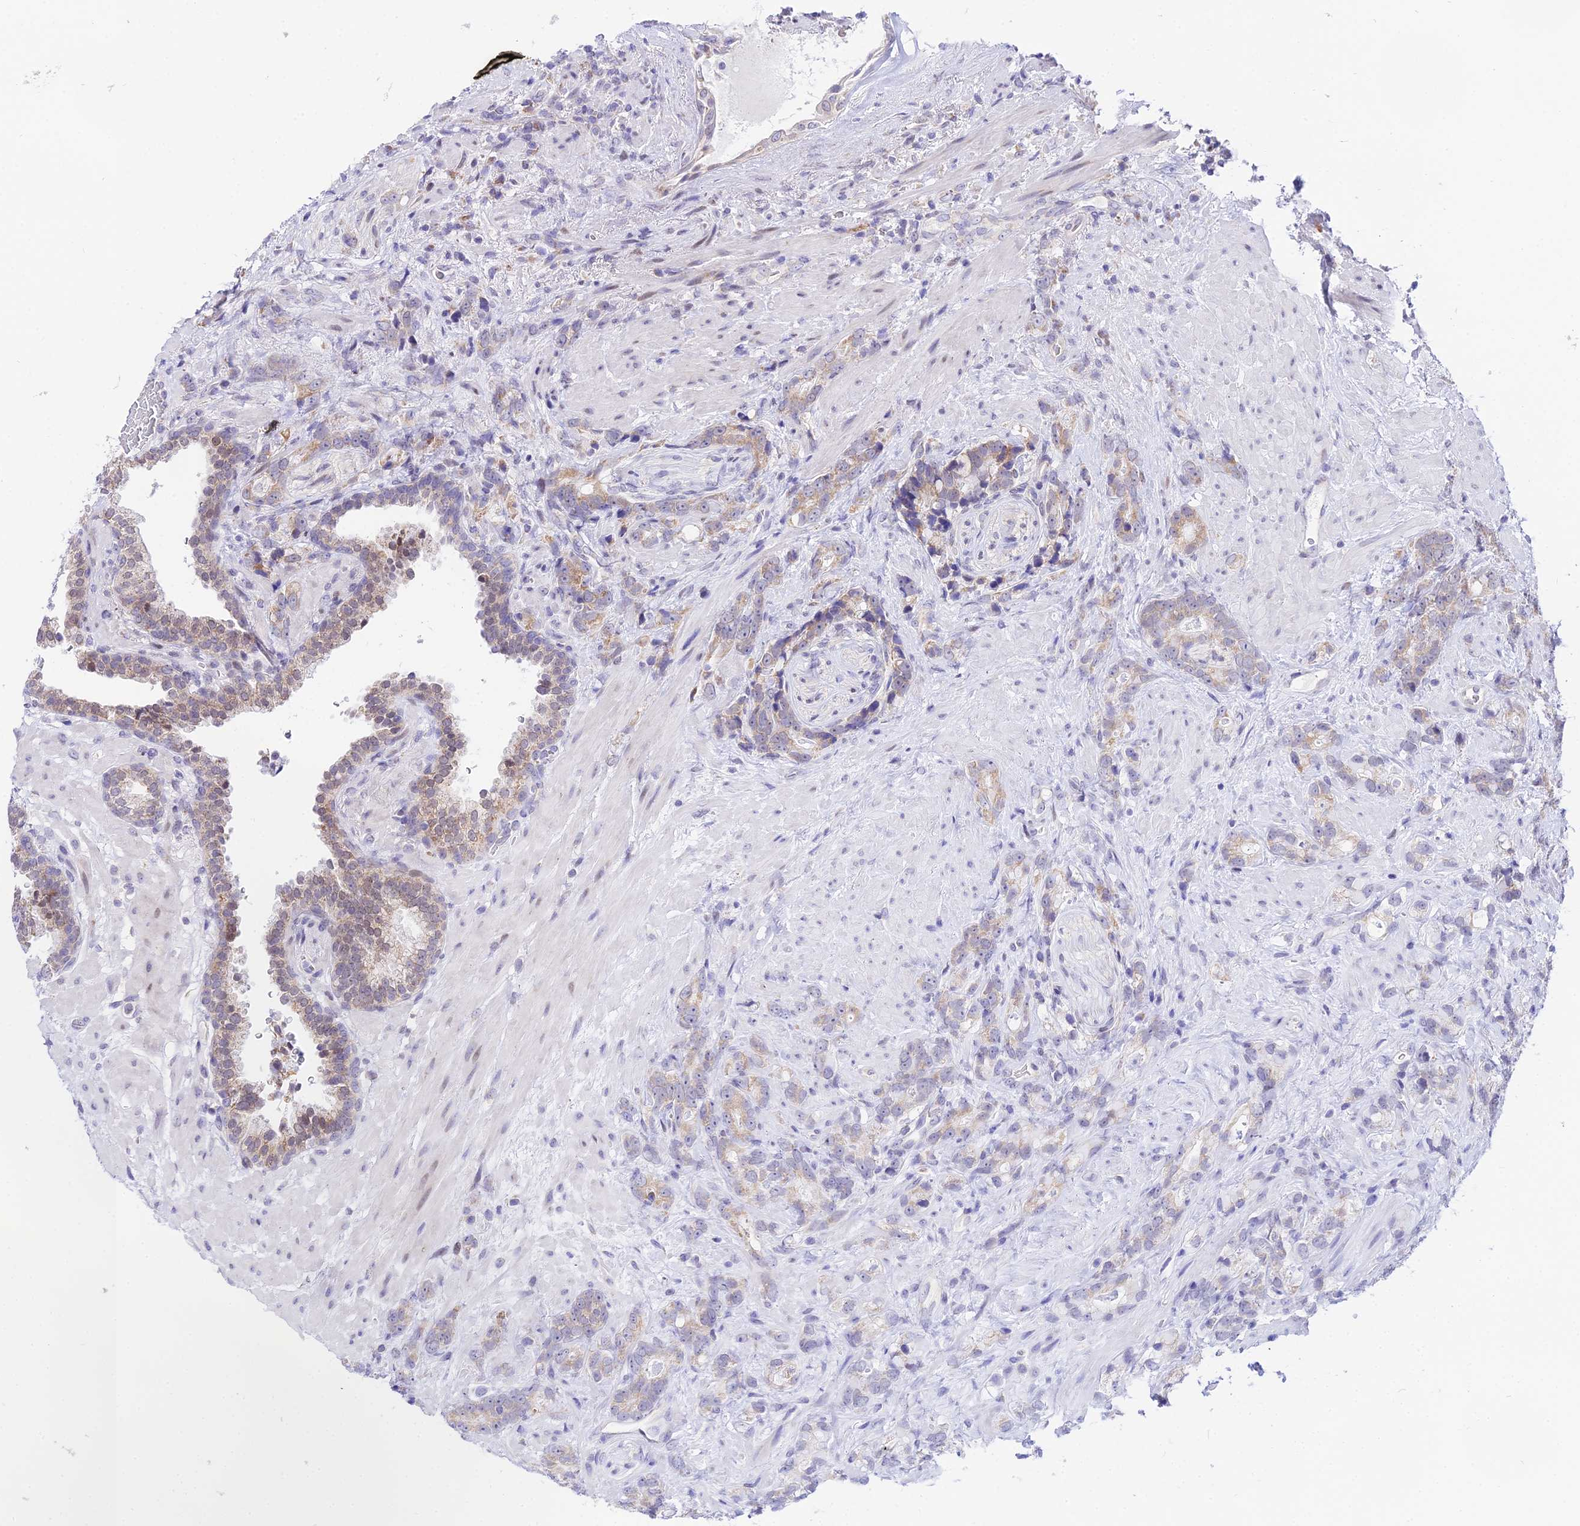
{"staining": {"intensity": "weak", "quantity": "25%-75%", "location": "cytoplasmic/membranous"}, "tissue": "prostate cancer", "cell_type": "Tumor cells", "image_type": "cancer", "snomed": [{"axis": "morphology", "description": "Adenocarcinoma, High grade"}, {"axis": "topography", "description": "Prostate"}], "caption": "Human high-grade adenocarcinoma (prostate) stained for a protein (brown) displays weak cytoplasmic/membranous positive expression in about 25%-75% of tumor cells.", "gene": "ATP5PB", "patient": {"sex": "male", "age": 74}}